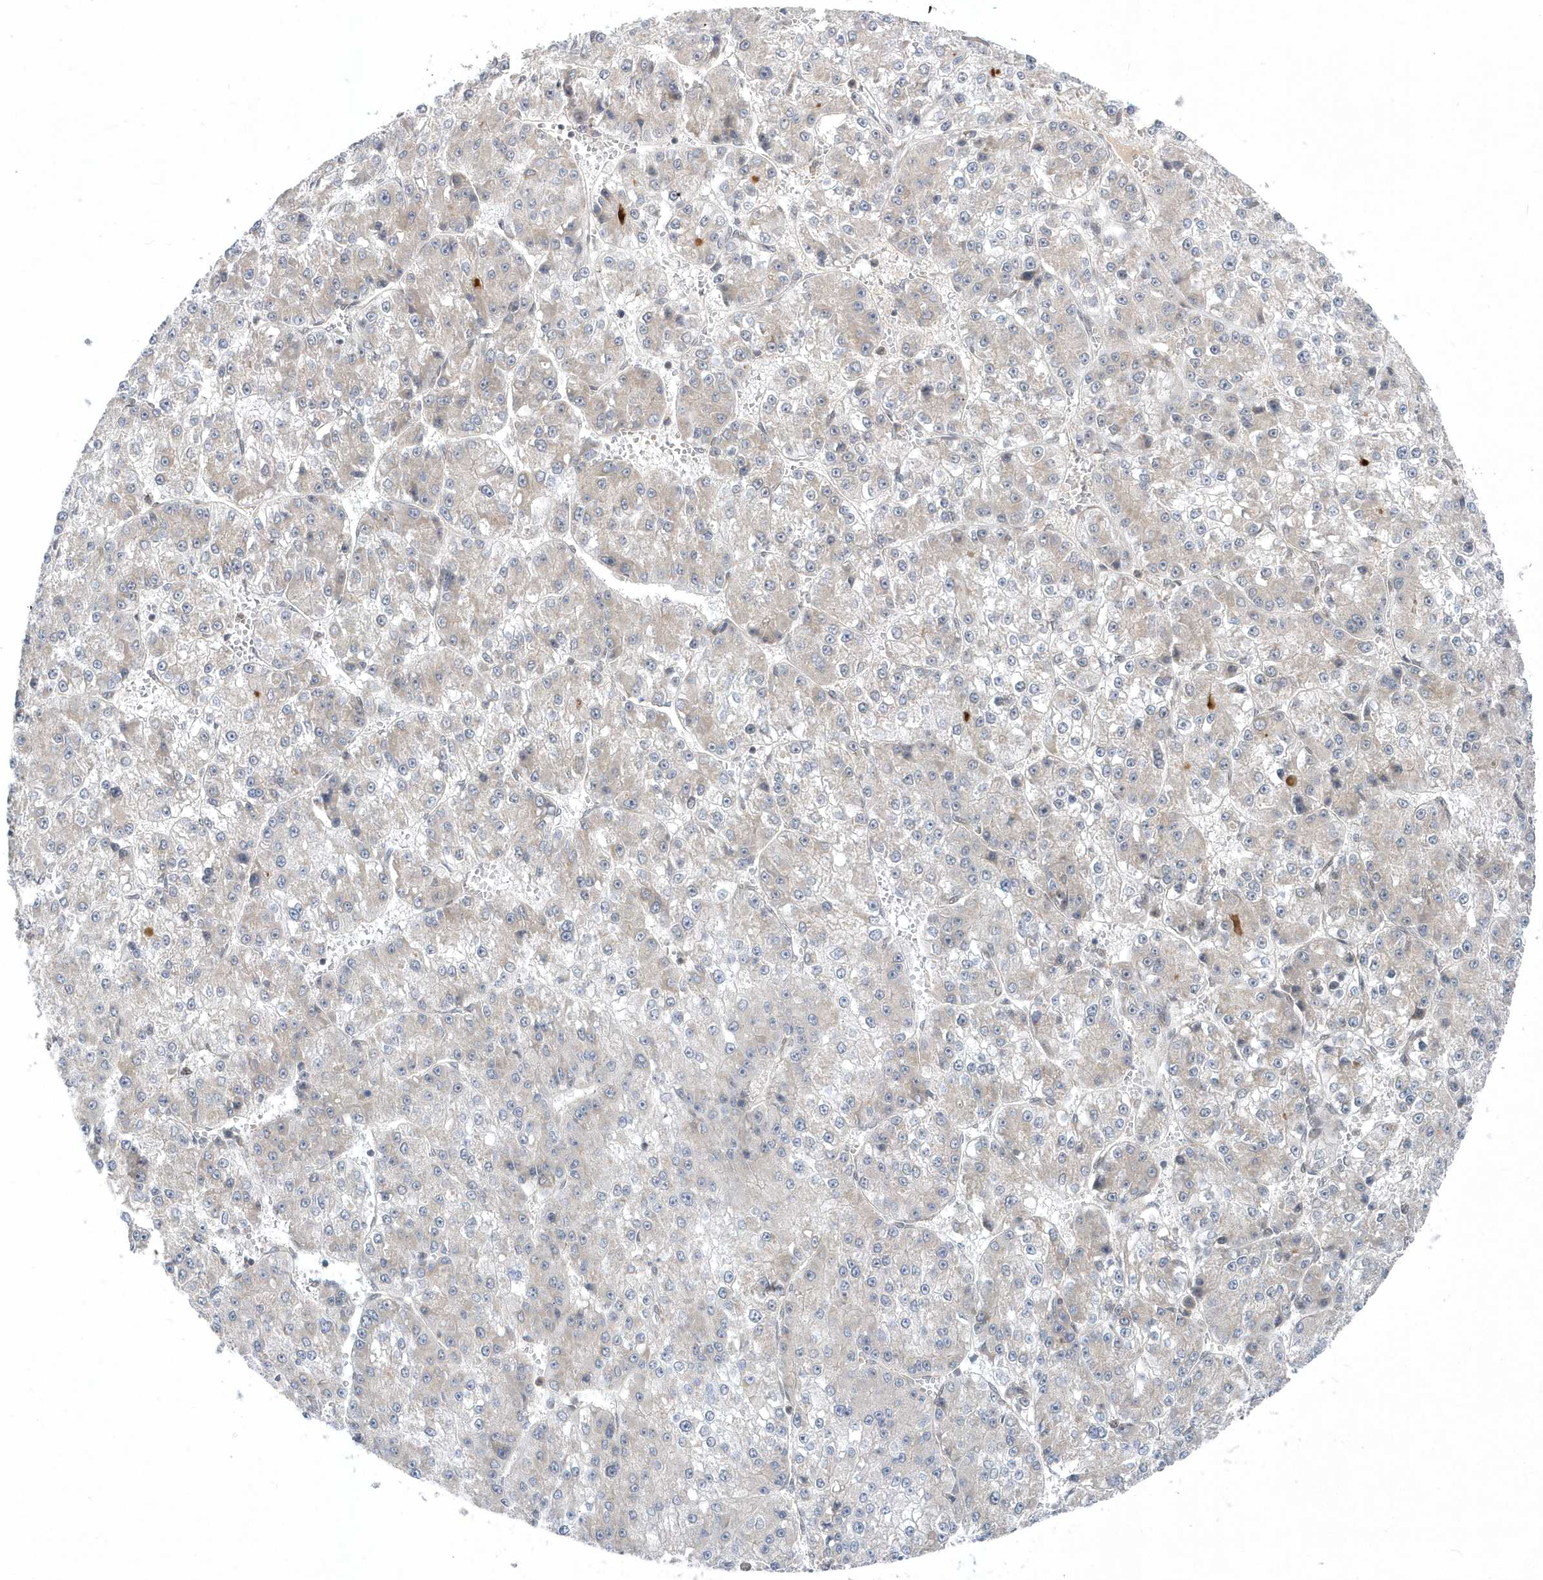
{"staining": {"intensity": "negative", "quantity": "none", "location": "none"}, "tissue": "liver cancer", "cell_type": "Tumor cells", "image_type": "cancer", "snomed": [{"axis": "morphology", "description": "Carcinoma, Hepatocellular, NOS"}, {"axis": "topography", "description": "Liver"}], "caption": "High power microscopy image of an immunohistochemistry histopathology image of liver cancer, revealing no significant expression in tumor cells. (Immunohistochemistry, brightfield microscopy, high magnification).", "gene": "MXI1", "patient": {"sex": "female", "age": 73}}